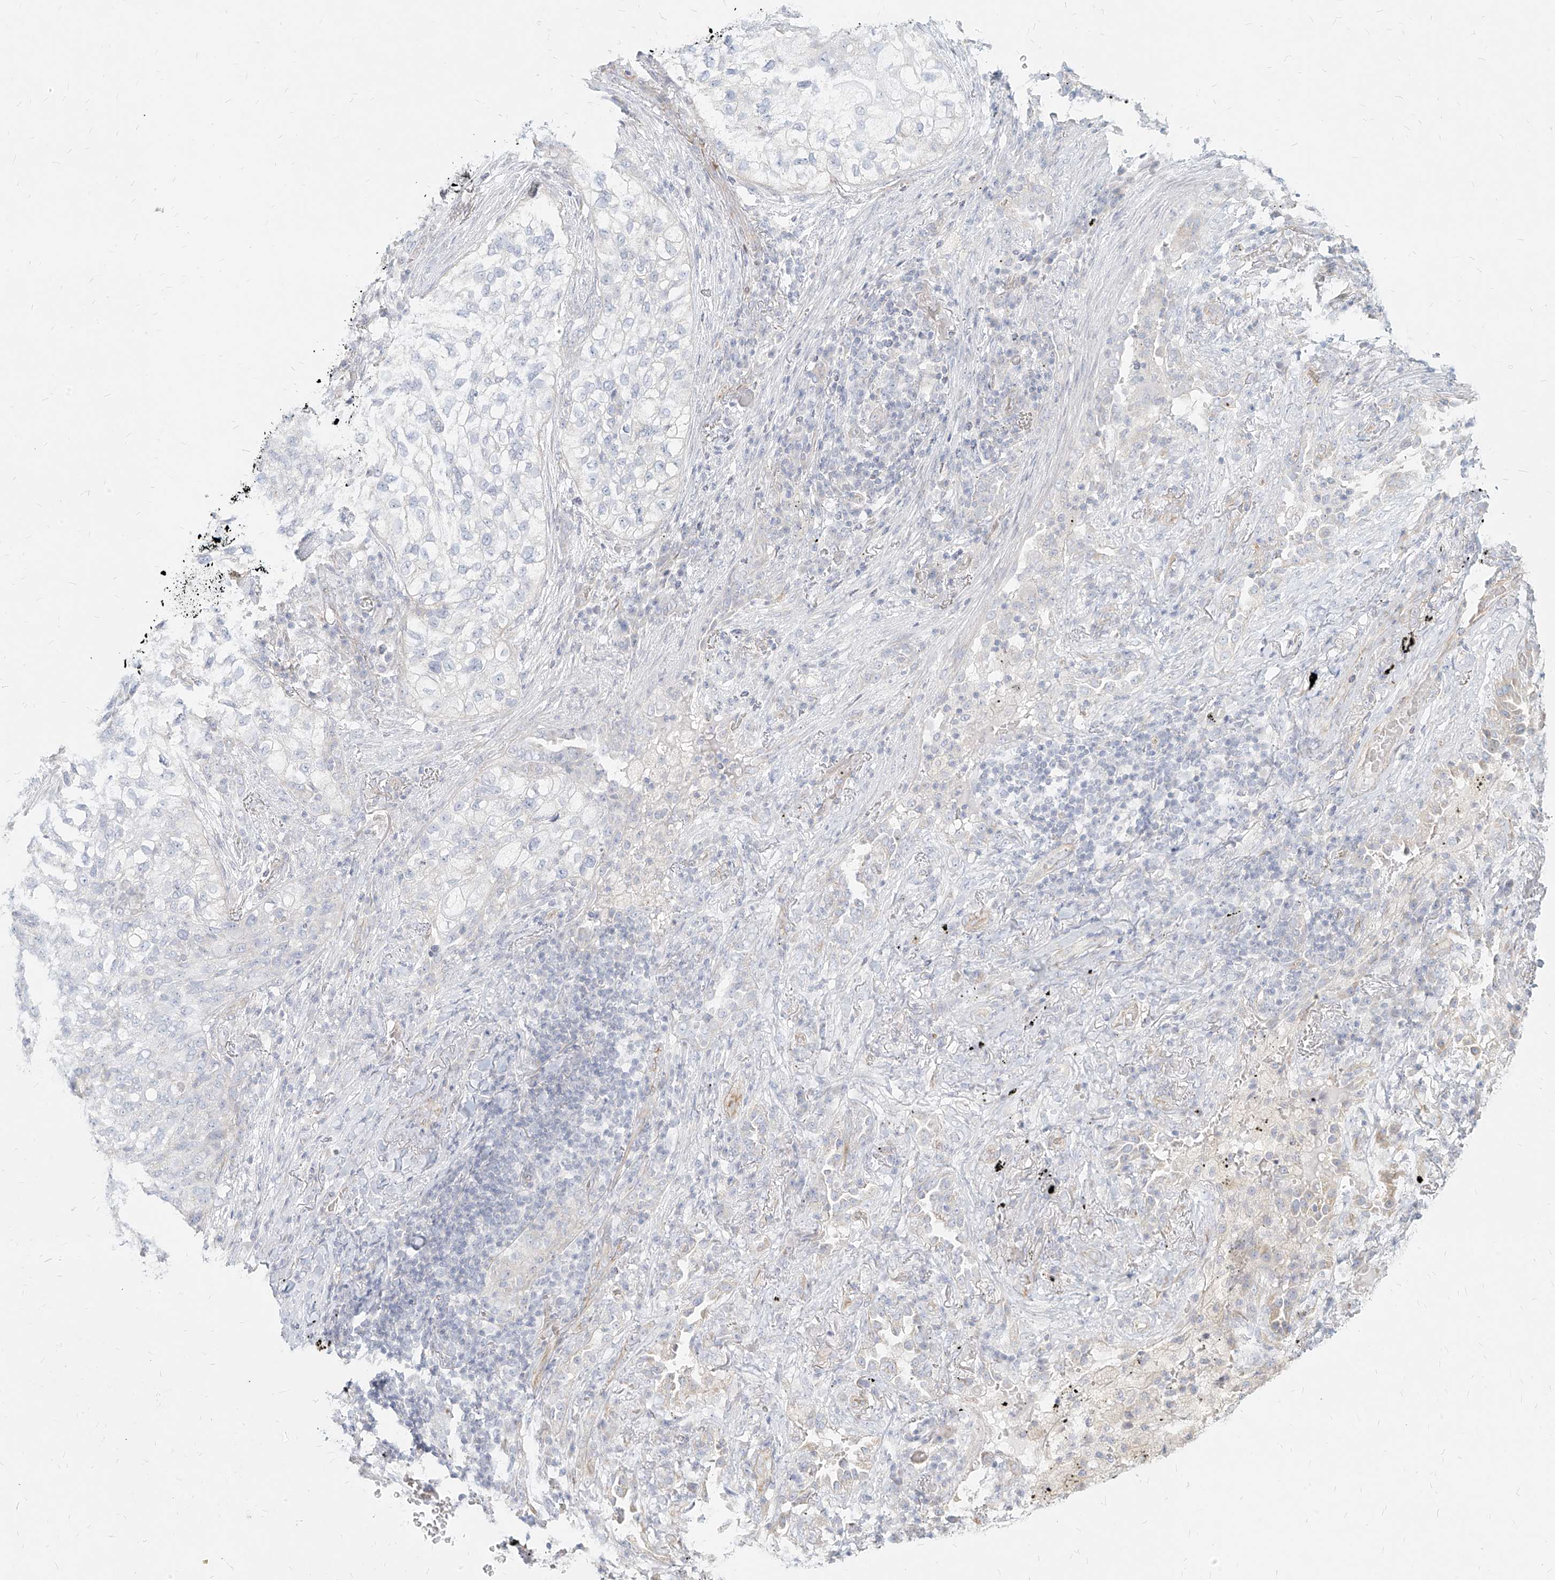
{"staining": {"intensity": "negative", "quantity": "none", "location": "none"}, "tissue": "lung cancer", "cell_type": "Tumor cells", "image_type": "cancer", "snomed": [{"axis": "morphology", "description": "Squamous cell carcinoma, NOS"}, {"axis": "topography", "description": "Lung"}], "caption": "This is an IHC image of human lung squamous cell carcinoma. There is no expression in tumor cells.", "gene": "ITPKB", "patient": {"sex": "female", "age": 63}}